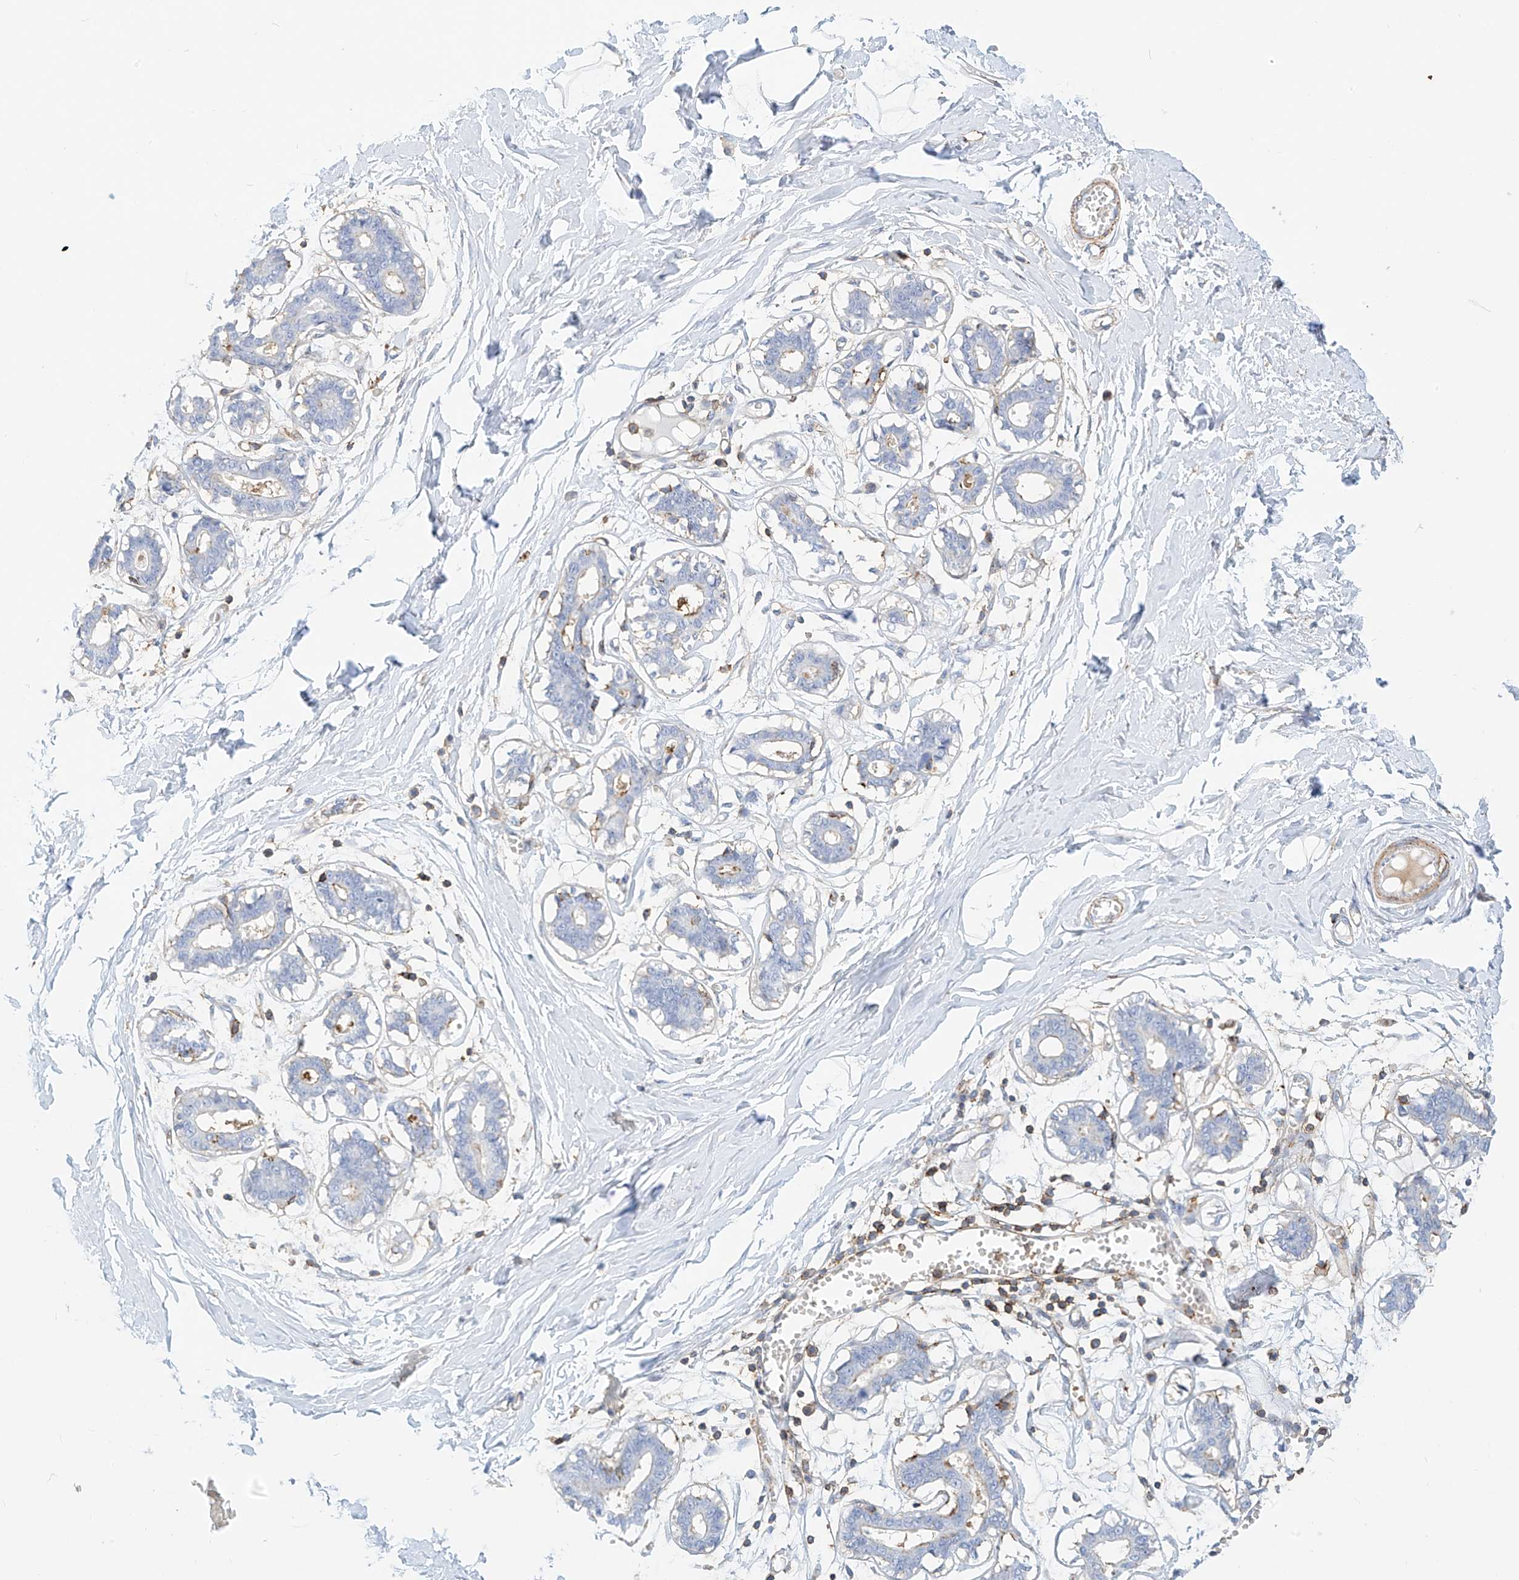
{"staining": {"intensity": "negative", "quantity": "none", "location": "none"}, "tissue": "breast", "cell_type": "Adipocytes", "image_type": "normal", "snomed": [{"axis": "morphology", "description": "Normal tissue, NOS"}, {"axis": "topography", "description": "Breast"}], "caption": "High power microscopy histopathology image of an immunohistochemistry image of unremarkable breast, revealing no significant staining in adipocytes. (Brightfield microscopy of DAB (3,3'-diaminobenzidine) immunohistochemistry (IHC) at high magnification).", "gene": "TXNDC9", "patient": {"sex": "female", "age": 27}}